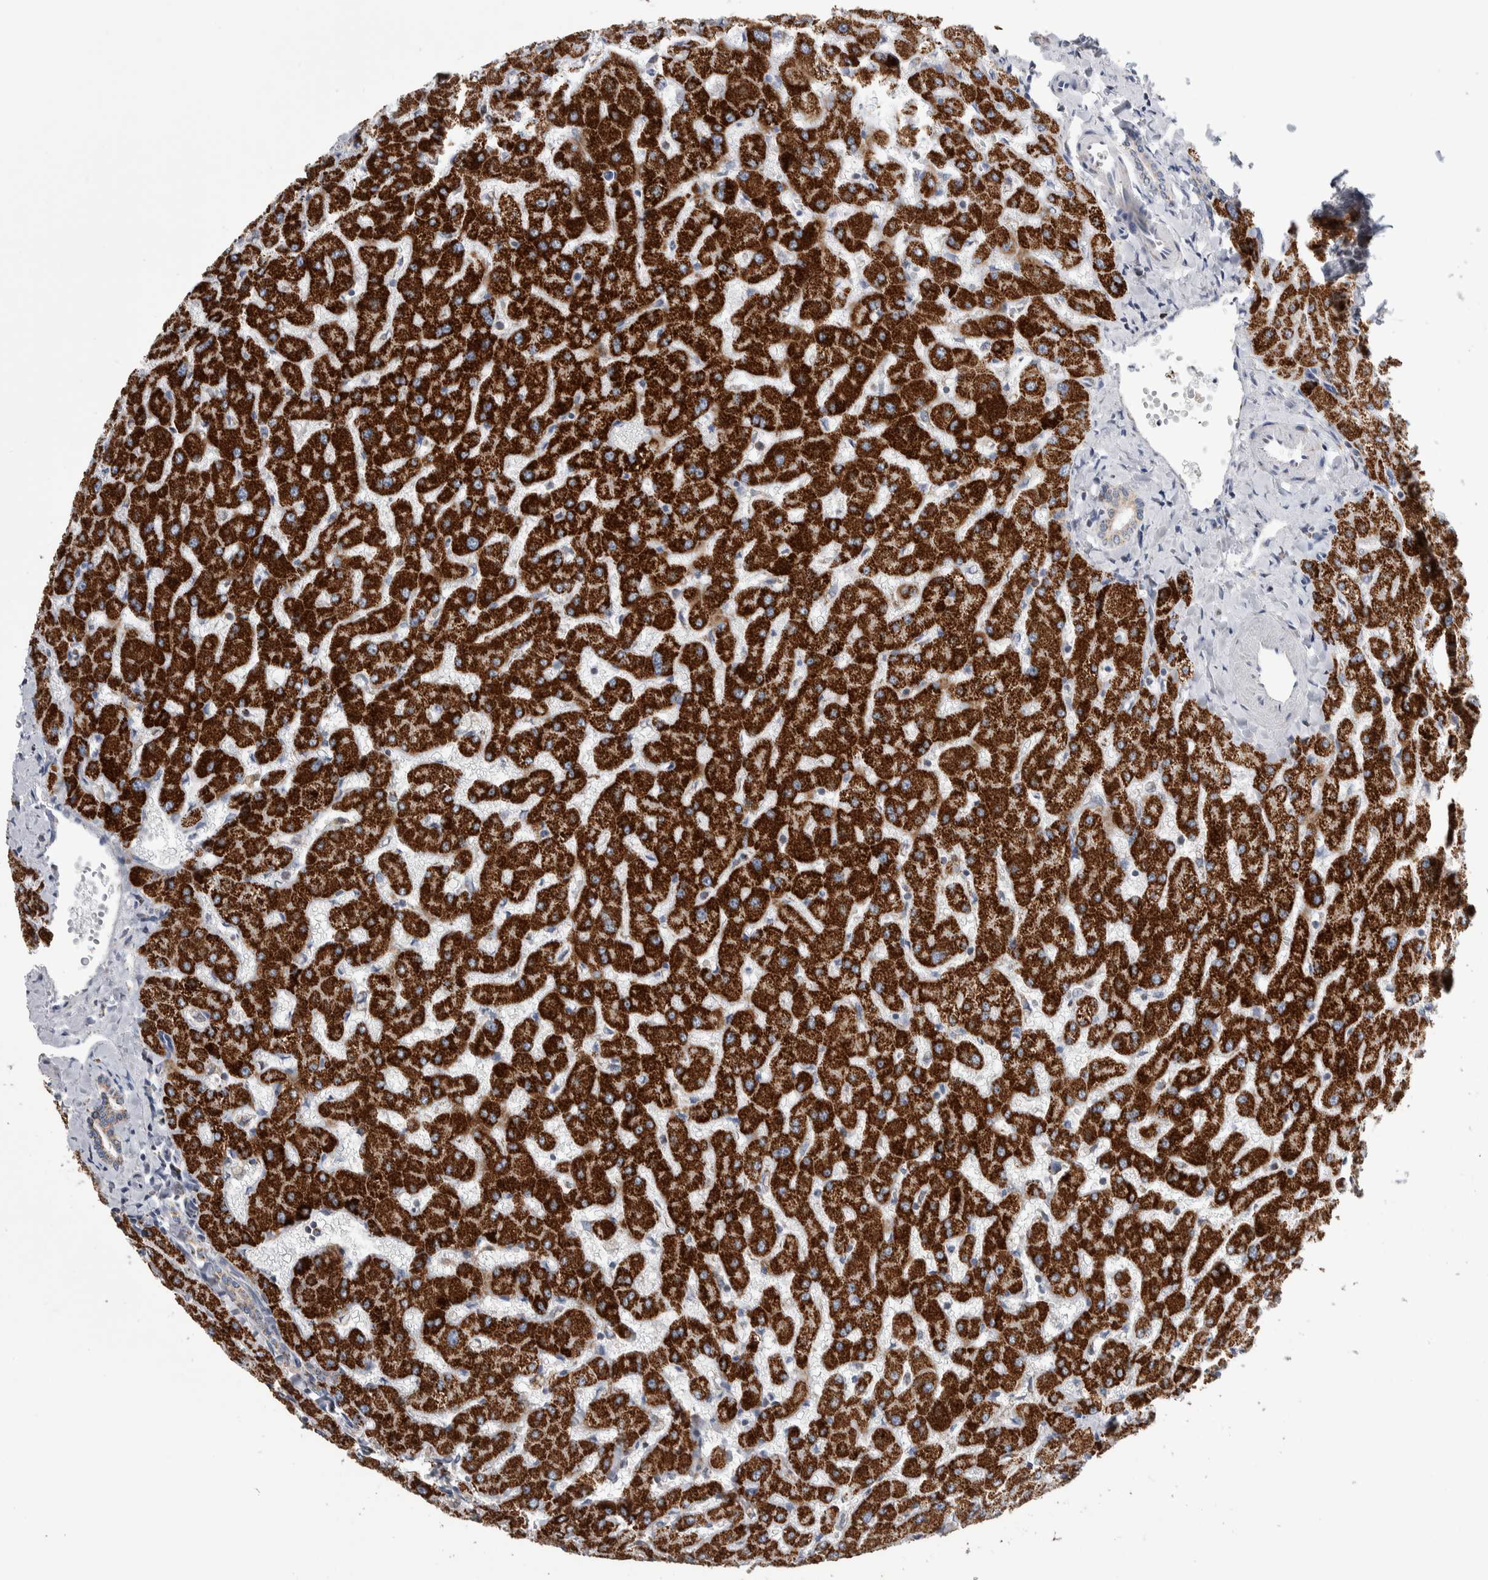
{"staining": {"intensity": "weak", "quantity": ">75%", "location": "cytoplasmic/membranous"}, "tissue": "liver", "cell_type": "Cholangiocytes", "image_type": "normal", "snomed": [{"axis": "morphology", "description": "Normal tissue, NOS"}, {"axis": "topography", "description": "Liver"}], "caption": "The histopathology image reveals a brown stain indicating the presence of a protein in the cytoplasmic/membranous of cholangiocytes in liver.", "gene": "ETFA", "patient": {"sex": "female", "age": 63}}